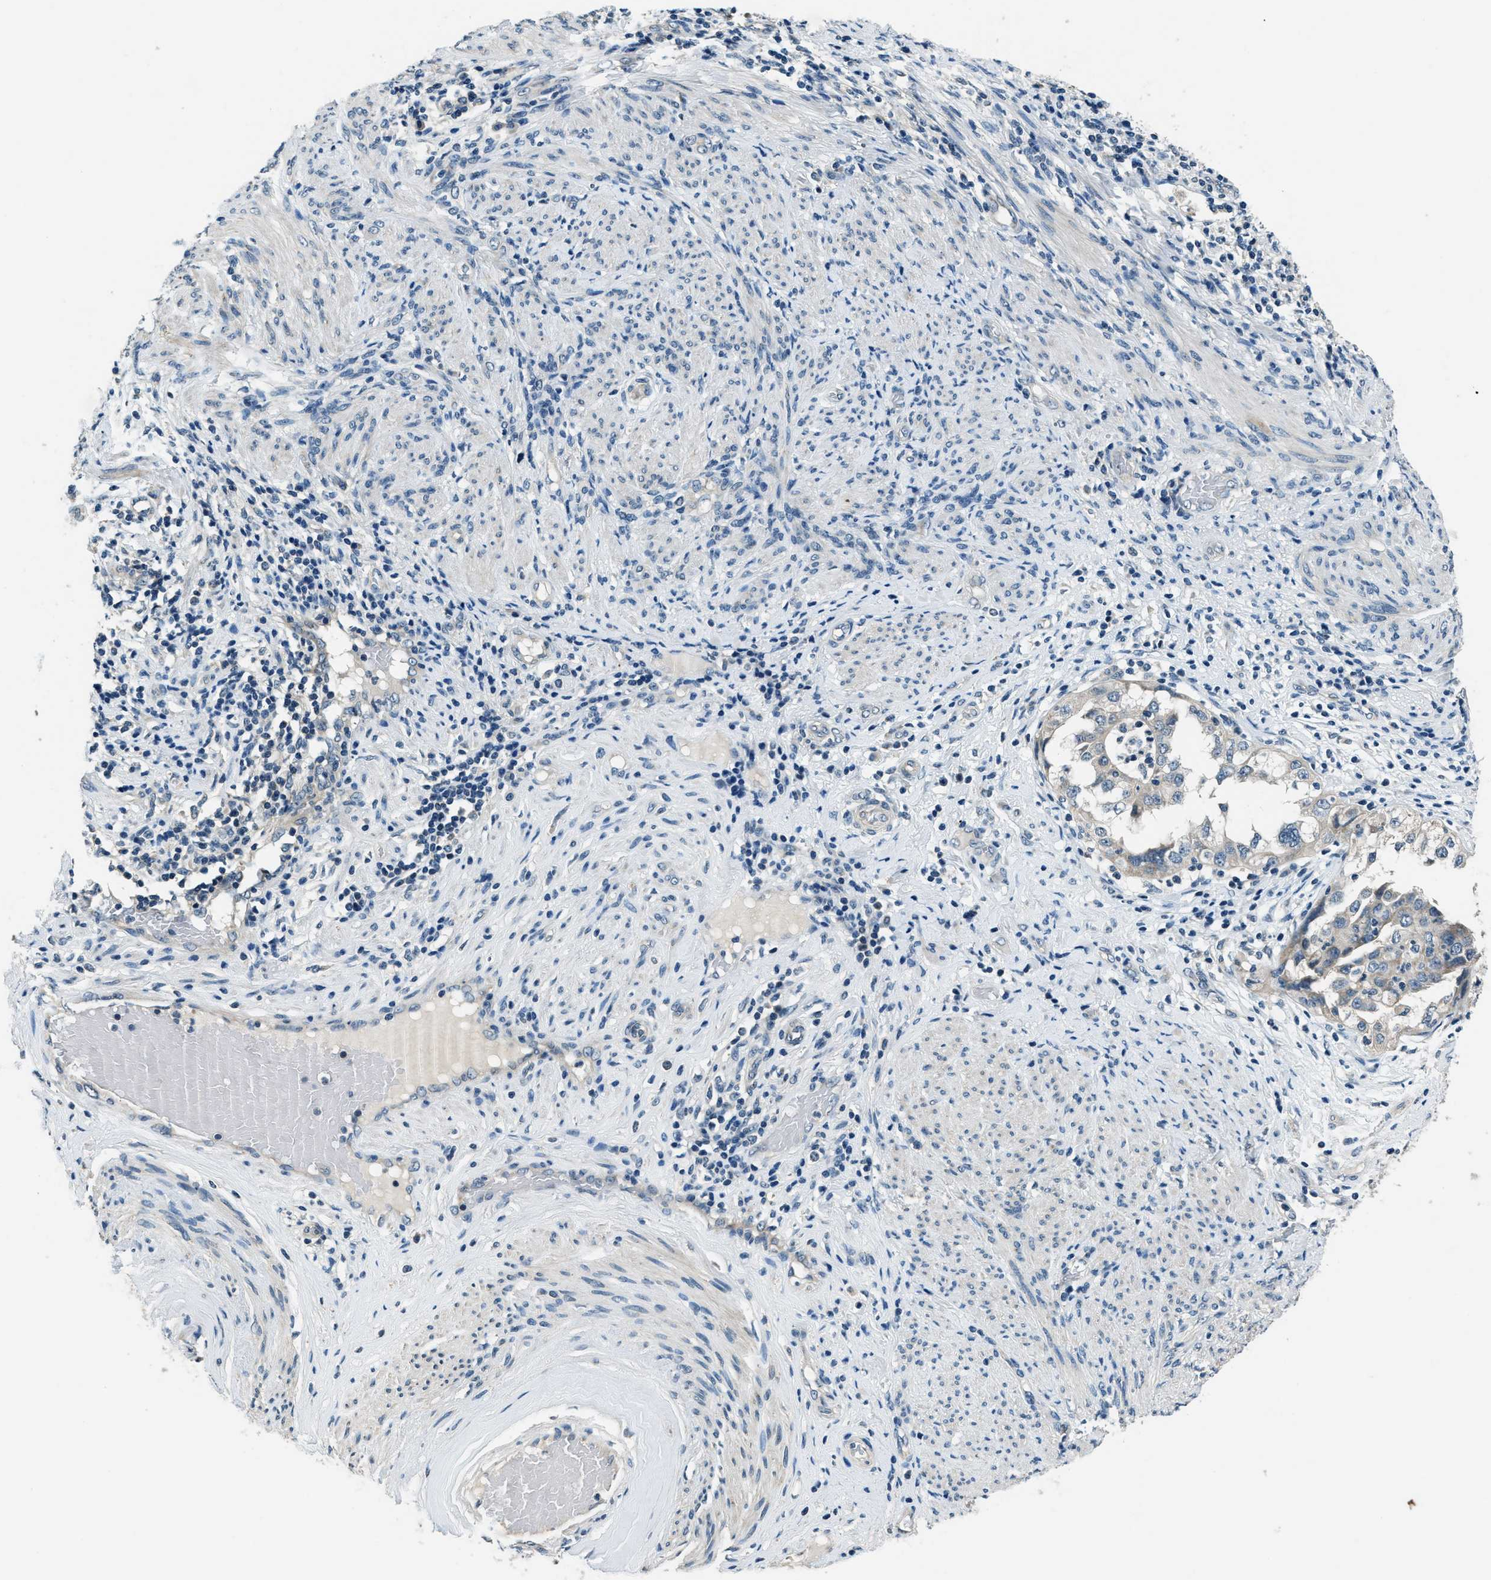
{"staining": {"intensity": "weak", "quantity": "<25%", "location": "cytoplasmic/membranous"}, "tissue": "endometrial cancer", "cell_type": "Tumor cells", "image_type": "cancer", "snomed": [{"axis": "morphology", "description": "Adenocarcinoma, NOS"}, {"axis": "topography", "description": "Endometrium"}], "caption": "Tumor cells show no significant protein expression in endometrial cancer.", "gene": "NME8", "patient": {"sex": "female", "age": 85}}